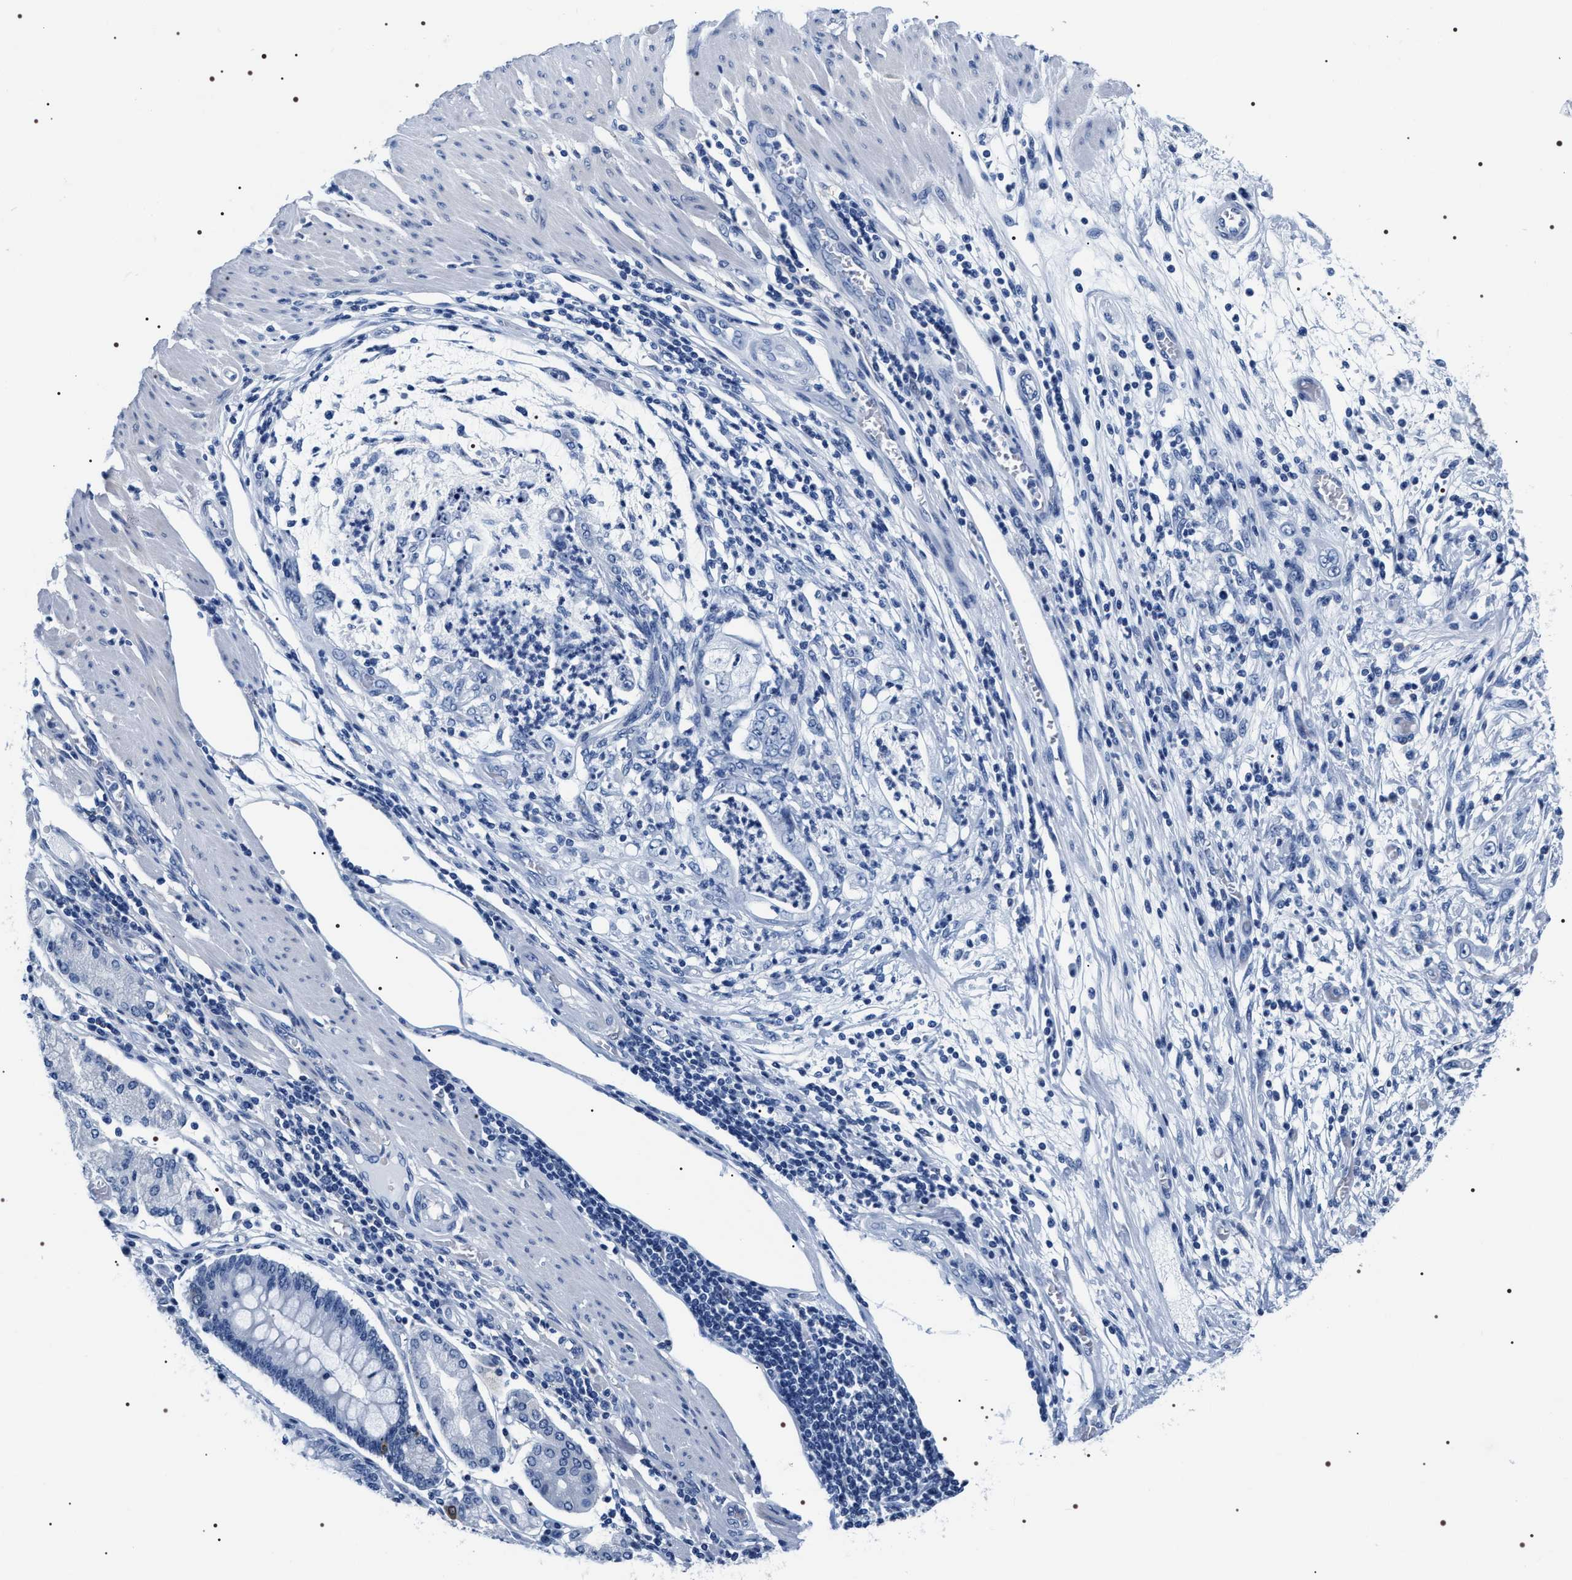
{"staining": {"intensity": "negative", "quantity": "none", "location": "none"}, "tissue": "stomach cancer", "cell_type": "Tumor cells", "image_type": "cancer", "snomed": [{"axis": "morphology", "description": "Adenocarcinoma, NOS"}, {"axis": "topography", "description": "Stomach"}], "caption": "A high-resolution image shows immunohistochemistry (IHC) staining of stomach cancer (adenocarcinoma), which exhibits no significant expression in tumor cells.", "gene": "ADH4", "patient": {"sex": "female", "age": 73}}